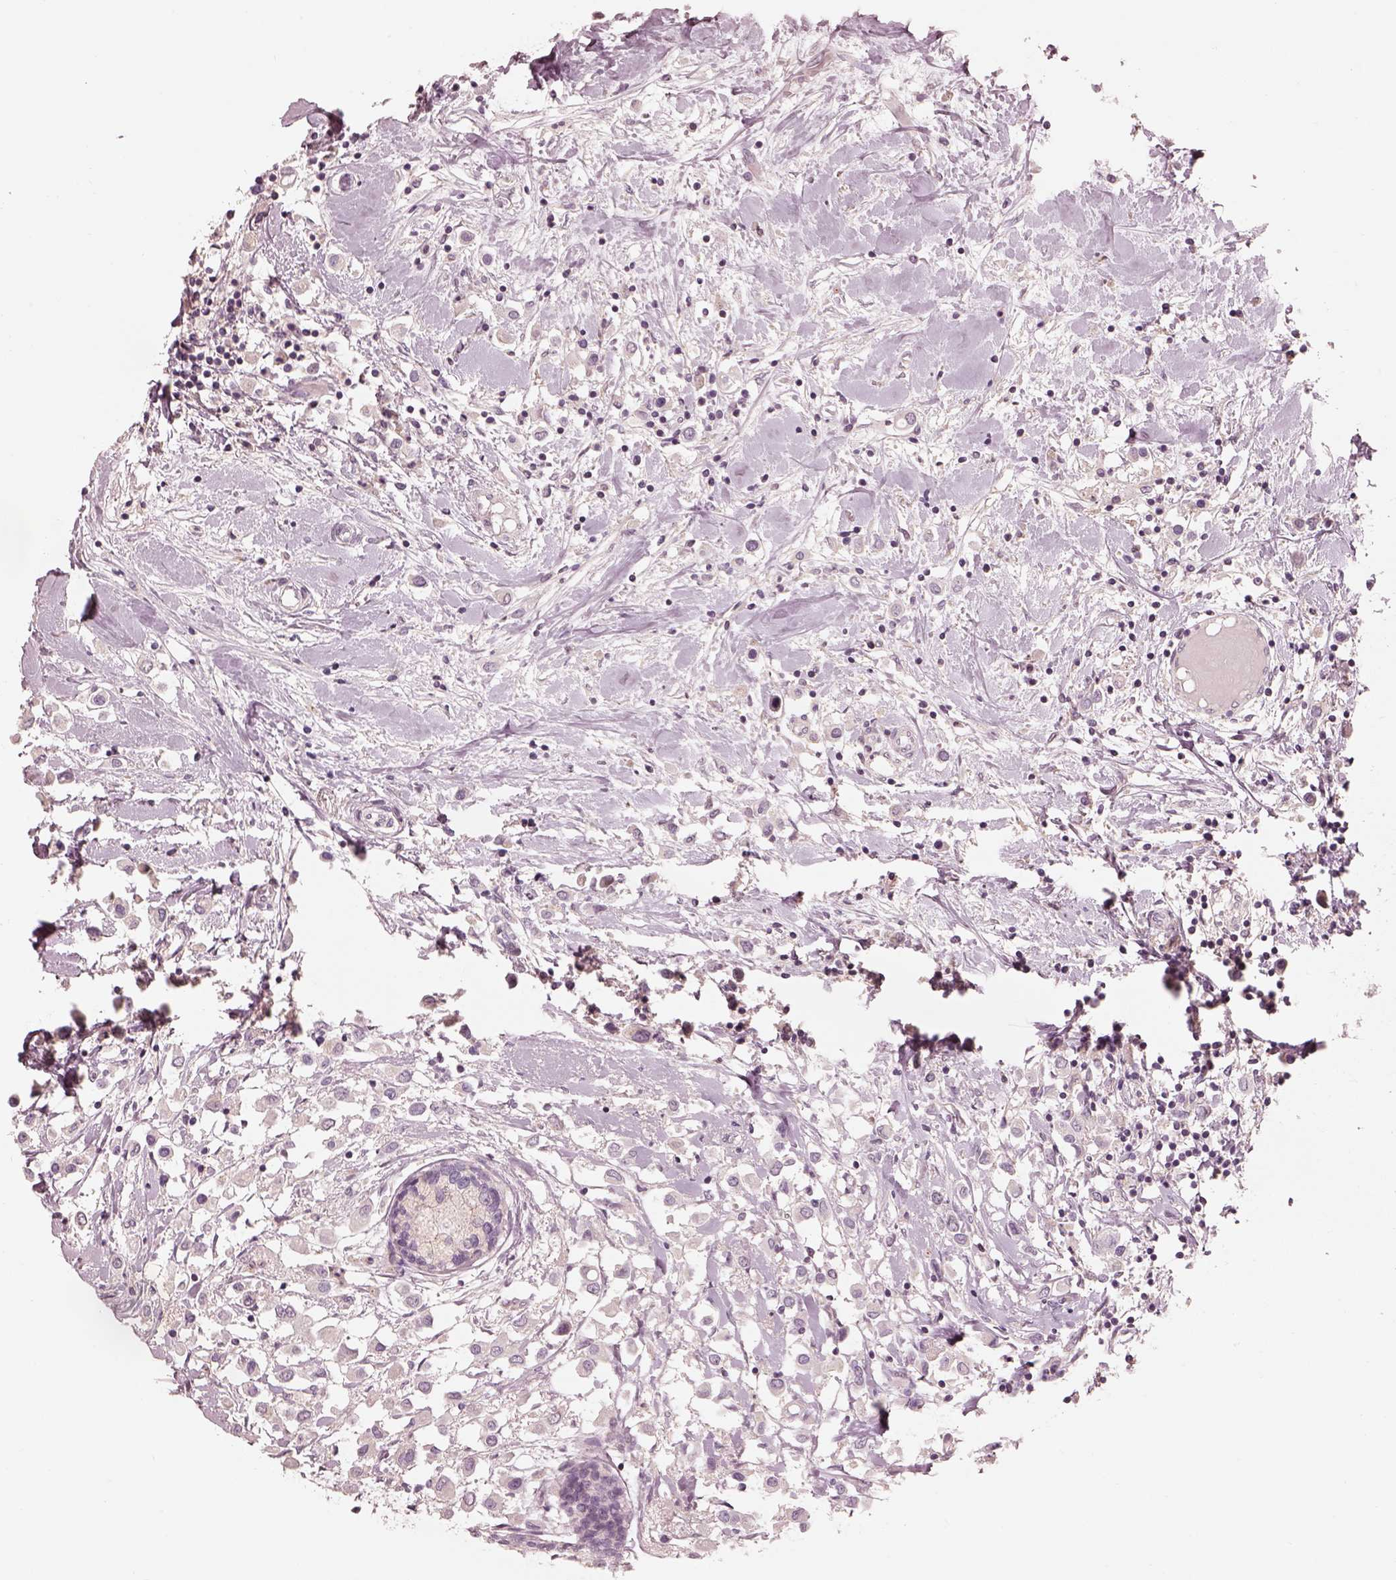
{"staining": {"intensity": "negative", "quantity": "none", "location": "none"}, "tissue": "breast cancer", "cell_type": "Tumor cells", "image_type": "cancer", "snomed": [{"axis": "morphology", "description": "Duct carcinoma"}, {"axis": "topography", "description": "Breast"}], "caption": "An image of breast invasive ductal carcinoma stained for a protein shows no brown staining in tumor cells. (DAB (3,3'-diaminobenzidine) immunohistochemistry, high magnification).", "gene": "PRKACG", "patient": {"sex": "female", "age": 61}}